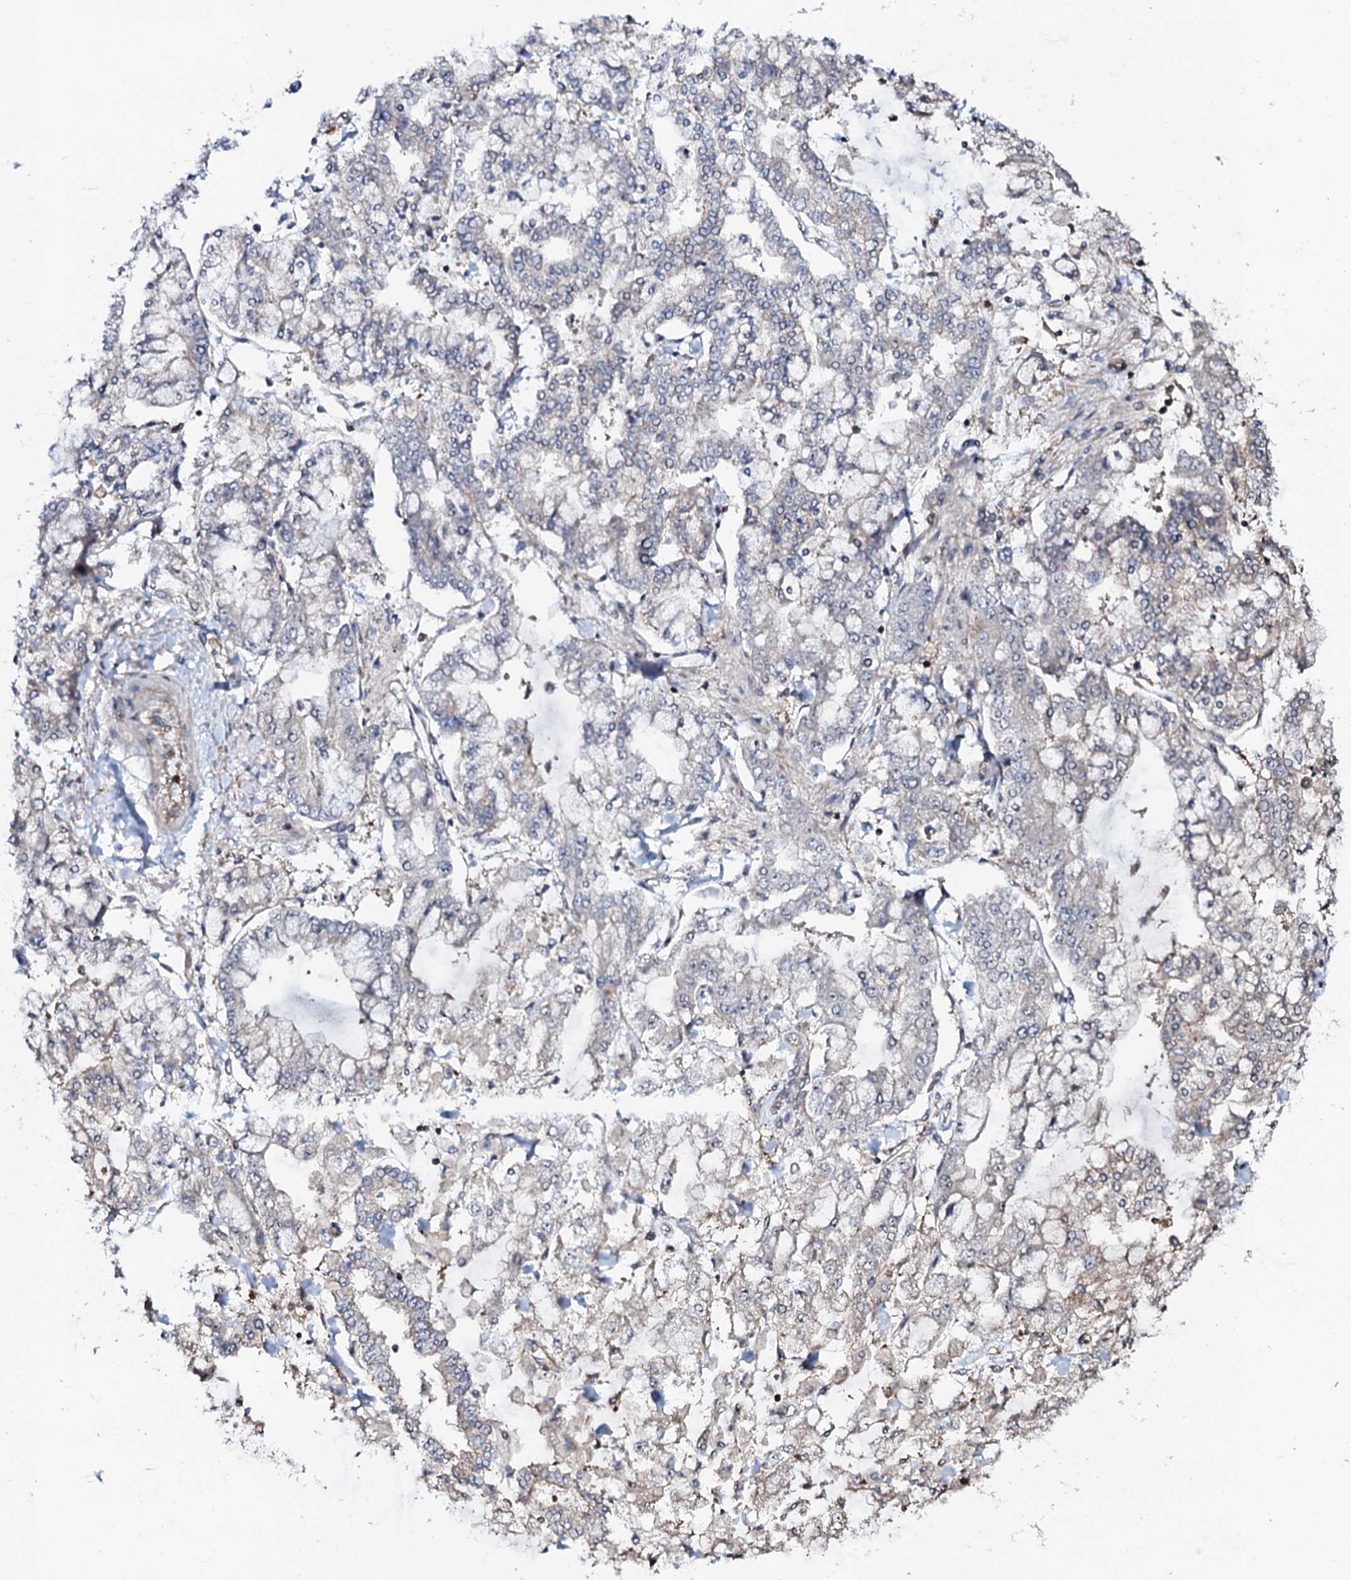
{"staining": {"intensity": "negative", "quantity": "none", "location": "none"}, "tissue": "stomach cancer", "cell_type": "Tumor cells", "image_type": "cancer", "snomed": [{"axis": "morphology", "description": "Normal tissue, NOS"}, {"axis": "morphology", "description": "Adenocarcinoma, NOS"}, {"axis": "topography", "description": "Stomach, upper"}, {"axis": "topography", "description": "Stomach"}], "caption": "Adenocarcinoma (stomach) was stained to show a protein in brown. There is no significant staining in tumor cells.", "gene": "COG6", "patient": {"sex": "male", "age": 76}}